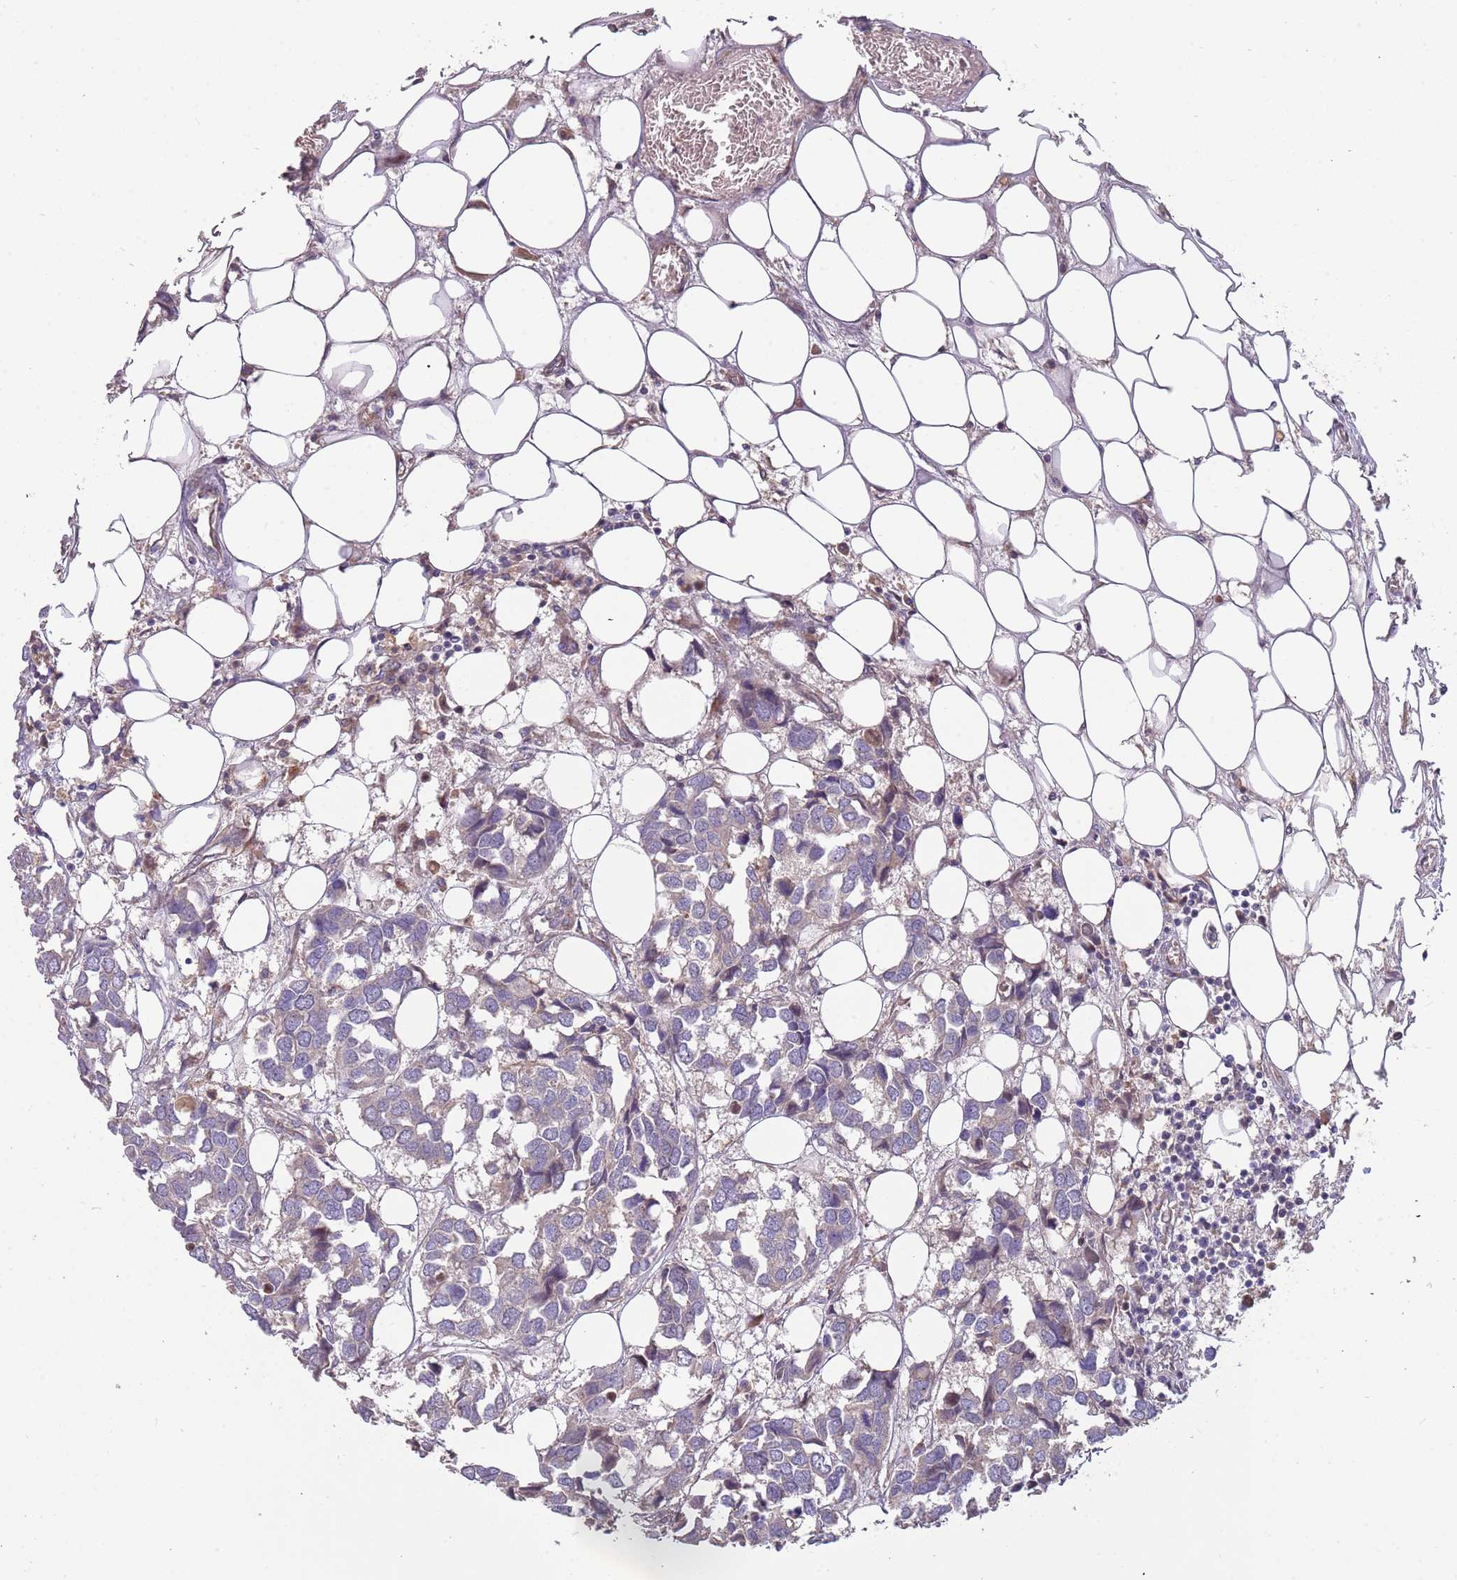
{"staining": {"intensity": "weak", "quantity": "<25%", "location": "cytoplasmic/membranous"}, "tissue": "breast cancer", "cell_type": "Tumor cells", "image_type": "cancer", "snomed": [{"axis": "morphology", "description": "Duct carcinoma"}, {"axis": "topography", "description": "Breast"}], "caption": "DAB (3,3'-diaminobenzidine) immunohistochemical staining of human invasive ductal carcinoma (breast) displays no significant staining in tumor cells.", "gene": "TRAPPC6B", "patient": {"sex": "female", "age": 83}}